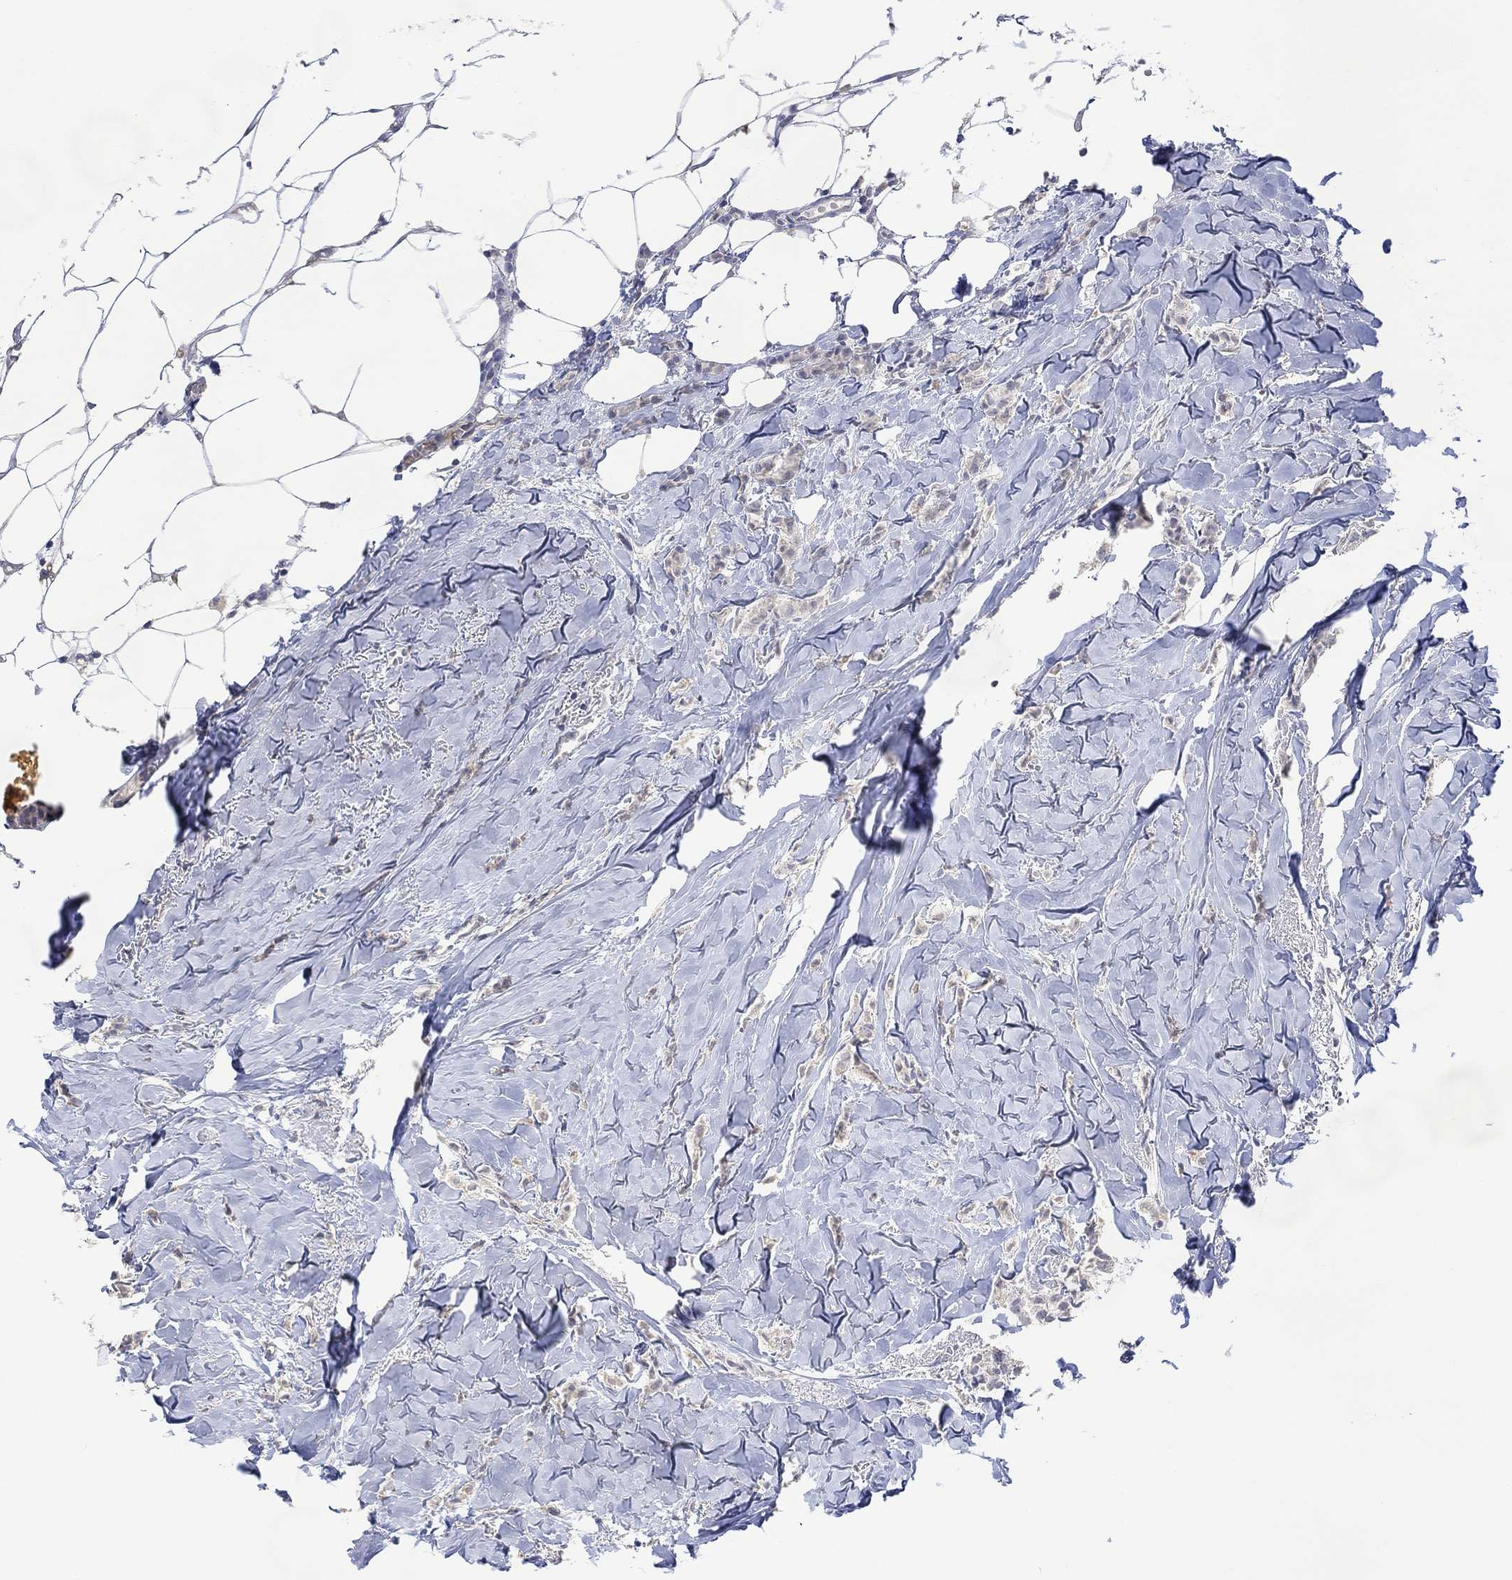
{"staining": {"intensity": "negative", "quantity": "none", "location": "none"}, "tissue": "breast cancer", "cell_type": "Tumor cells", "image_type": "cancer", "snomed": [{"axis": "morphology", "description": "Duct carcinoma"}, {"axis": "topography", "description": "Breast"}], "caption": "Protein analysis of breast intraductal carcinoma shows no significant expression in tumor cells.", "gene": "SLC48A1", "patient": {"sex": "female", "age": 85}}